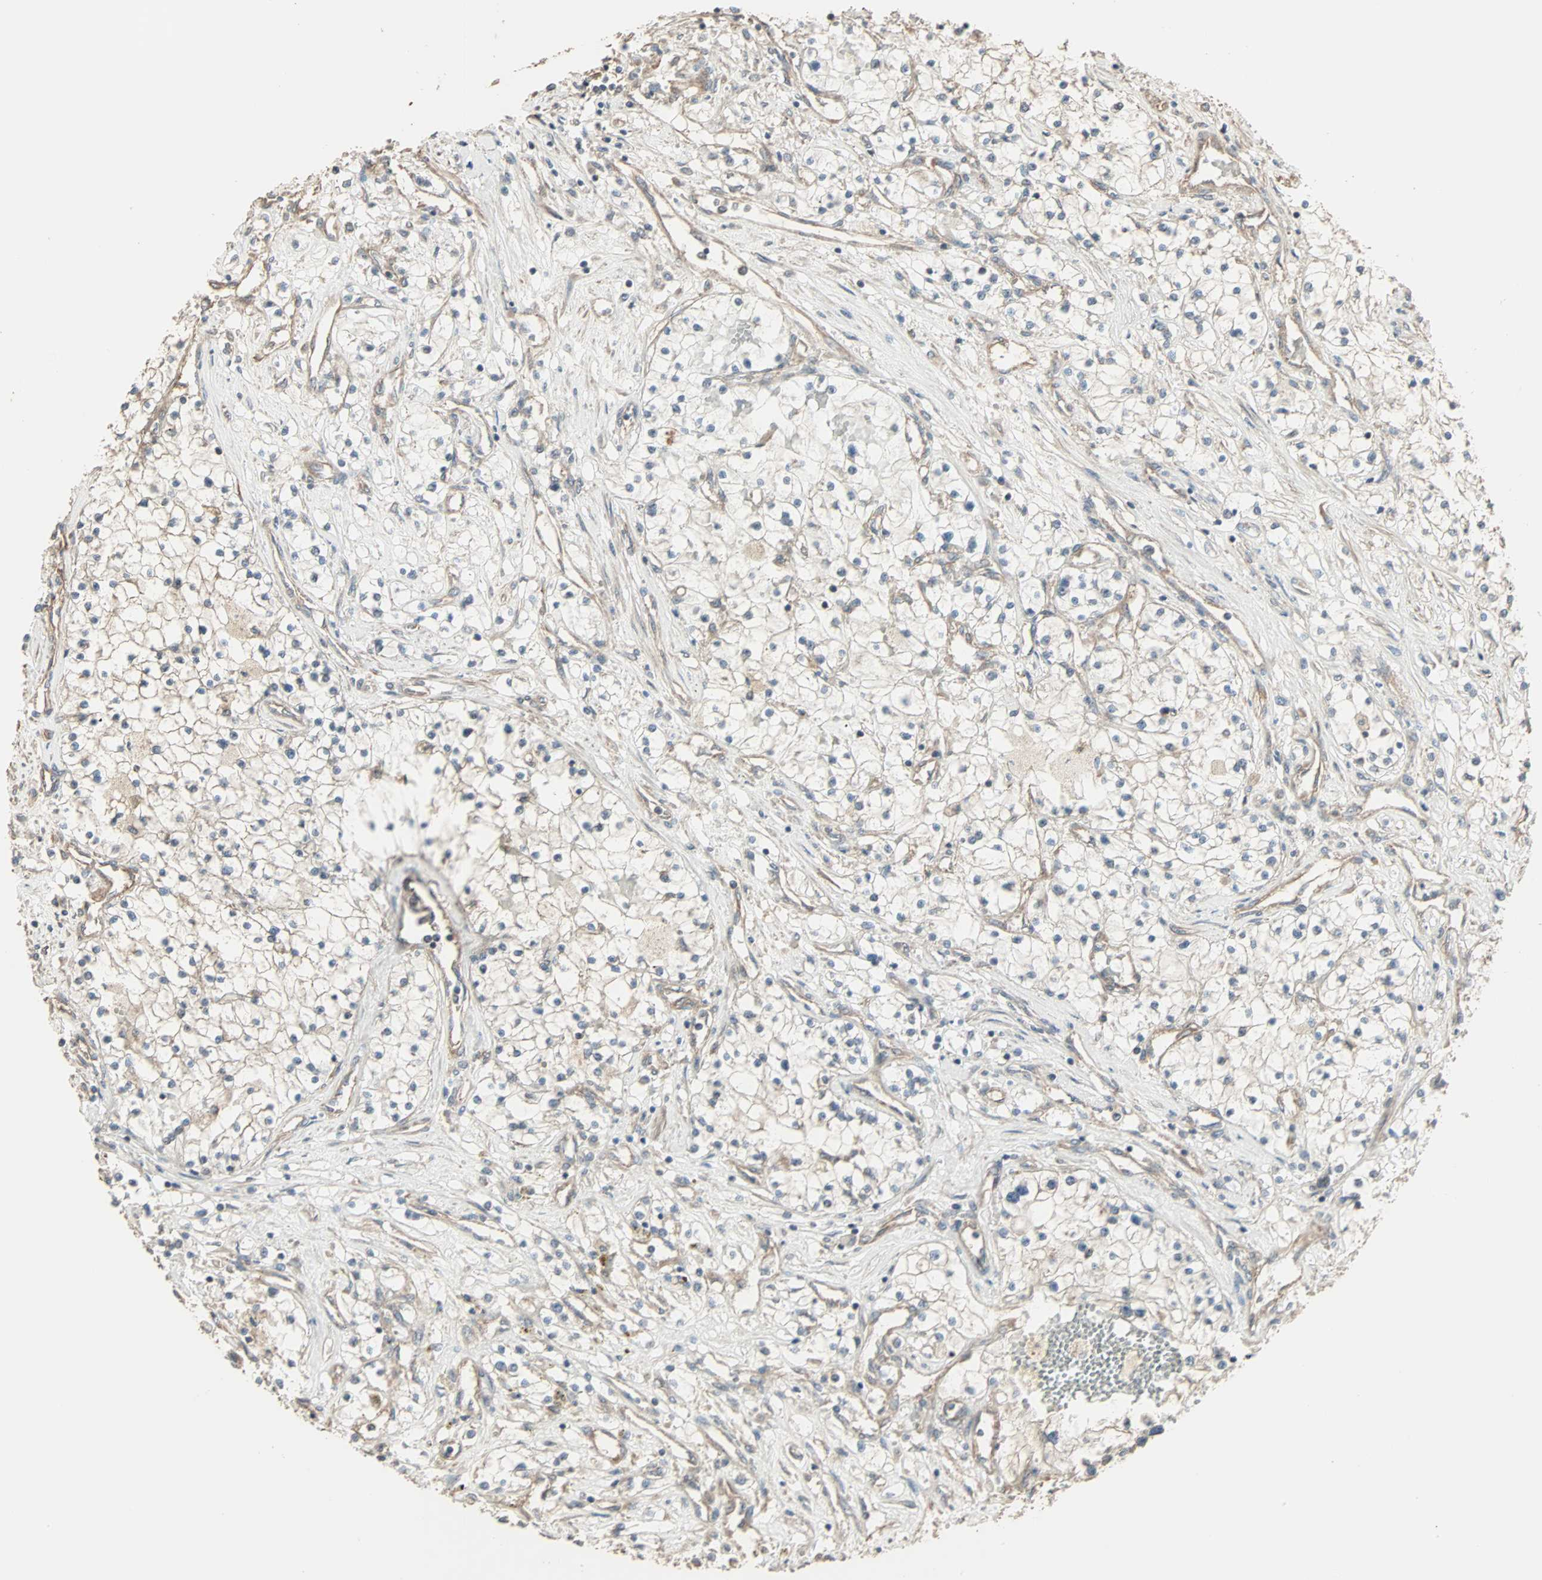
{"staining": {"intensity": "negative", "quantity": "none", "location": "none"}, "tissue": "renal cancer", "cell_type": "Tumor cells", "image_type": "cancer", "snomed": [{"axis": "morphology", "description": "Adenocarcinoma, NOS"}, {"axis": "topography", "description": "Kidney"}], "caption": "A high-resolution image shows immunohistochemistry (IHC) staining of renal cancer (adenocarcinoma), which displays no significant expression in tumor cells. The staining was performed using DAB (3,3'-diaminobenzidine) to visualize the protein expression in brown, while the nuclei were stained in blue with hematoxylin (Magnification: 20x).", "gene": "GALNT3", "patient": {"sex": "male", "age": 68}}